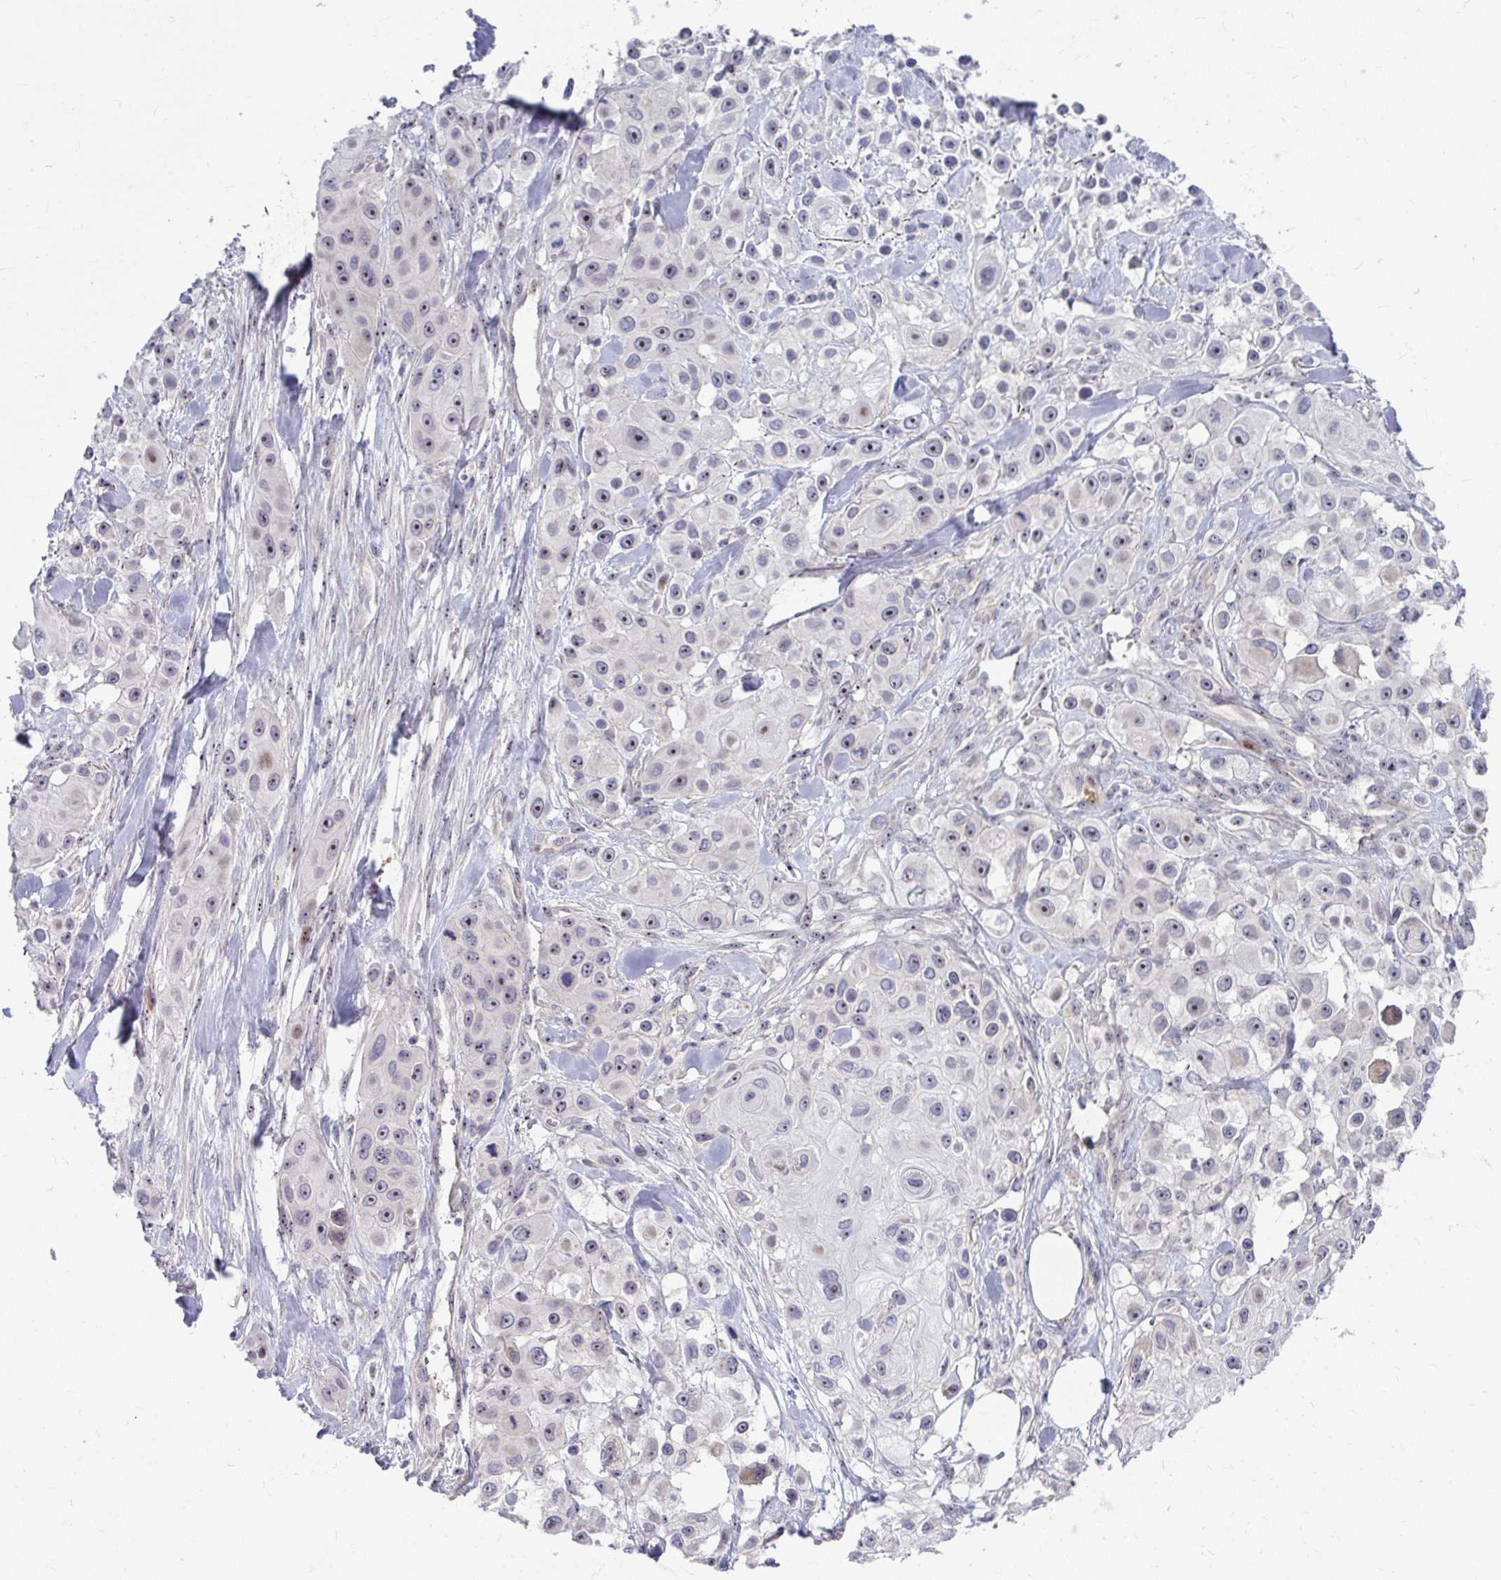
{"staining": {"intensity": "negative", "quantity": "none", "location": "none"}, "tissue": "skin cancer", "cell_type": "Tumor cells", "image_type": "cancer", "snomed": [{"axis": "morphology", "description": "Squamous cell carcinoma, NOS"}, {"axis": "topography", "description": "Skin"}], "caption": "Immunohistochemical staining of human skin cancer (squamous cell carcinoma) shows no significant positivity in tumor cells. Brightfield microscopy of immunohistochemistry (IHC) stained with DAB (3,3'-diaminobenzidine) (brown) and hematoxylin (blue), captured at high magnification.", "gene": "MUS81", "patient": {"sex": "male", "age": 63}}